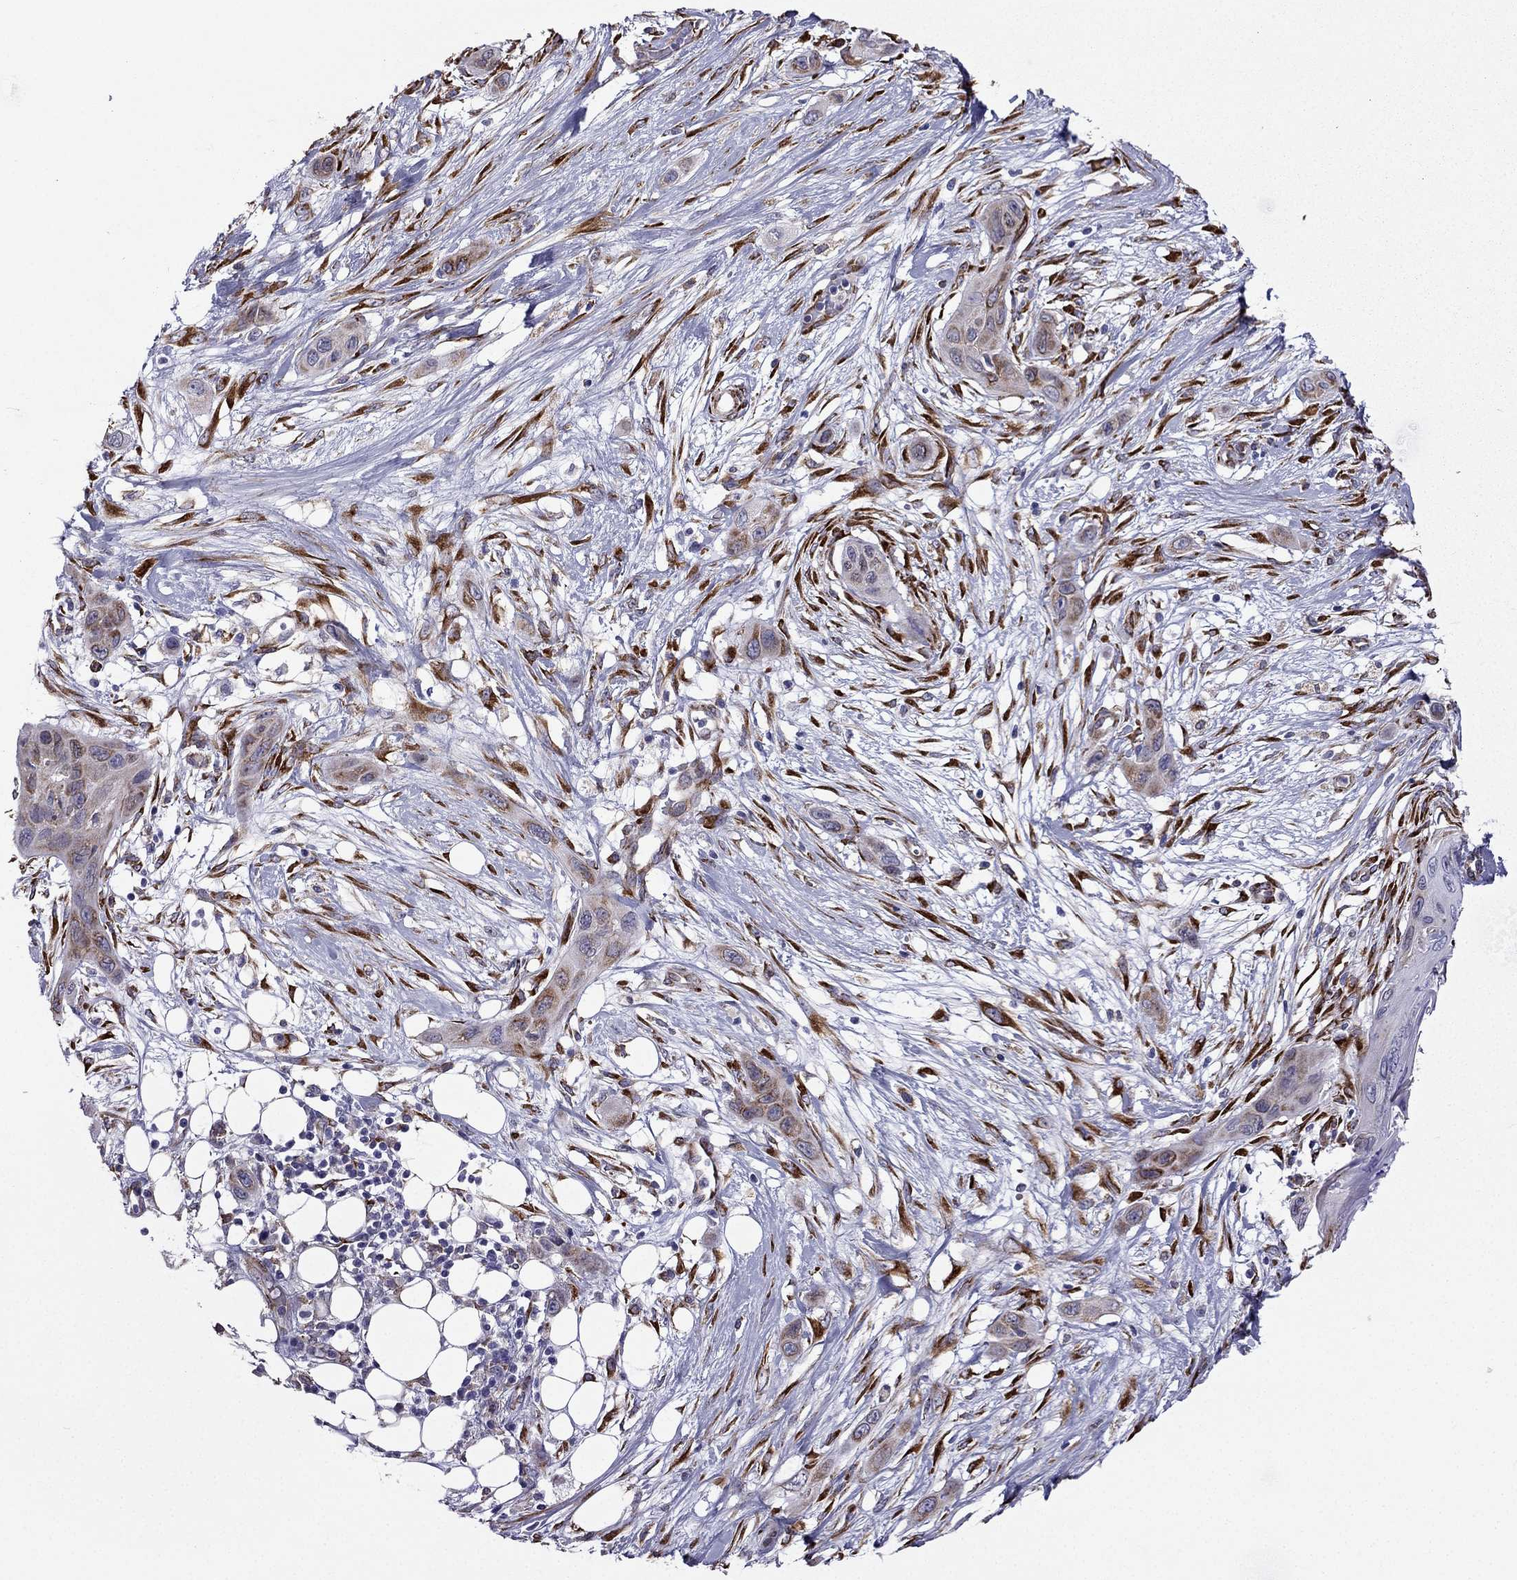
{"staining": {"intensity": "moderate", "quantity": "25%-75%", "location": "cytoplasmic/membranous"}, "tissue": "skin cancer", "cell_type": "Tumor cells", "image_type": "cancer", "snomed": [{"axis": "morphology", "description": "Squamous cell carcinoma, NOS"}, {"axis": "topography", "description": "Skin"}], "caption": "Human skin cancer stained with a protein marker displays moderate staining in tumor cells.", "gene": "IKBIP", "patient": {"sex": "male", "age": 79}}